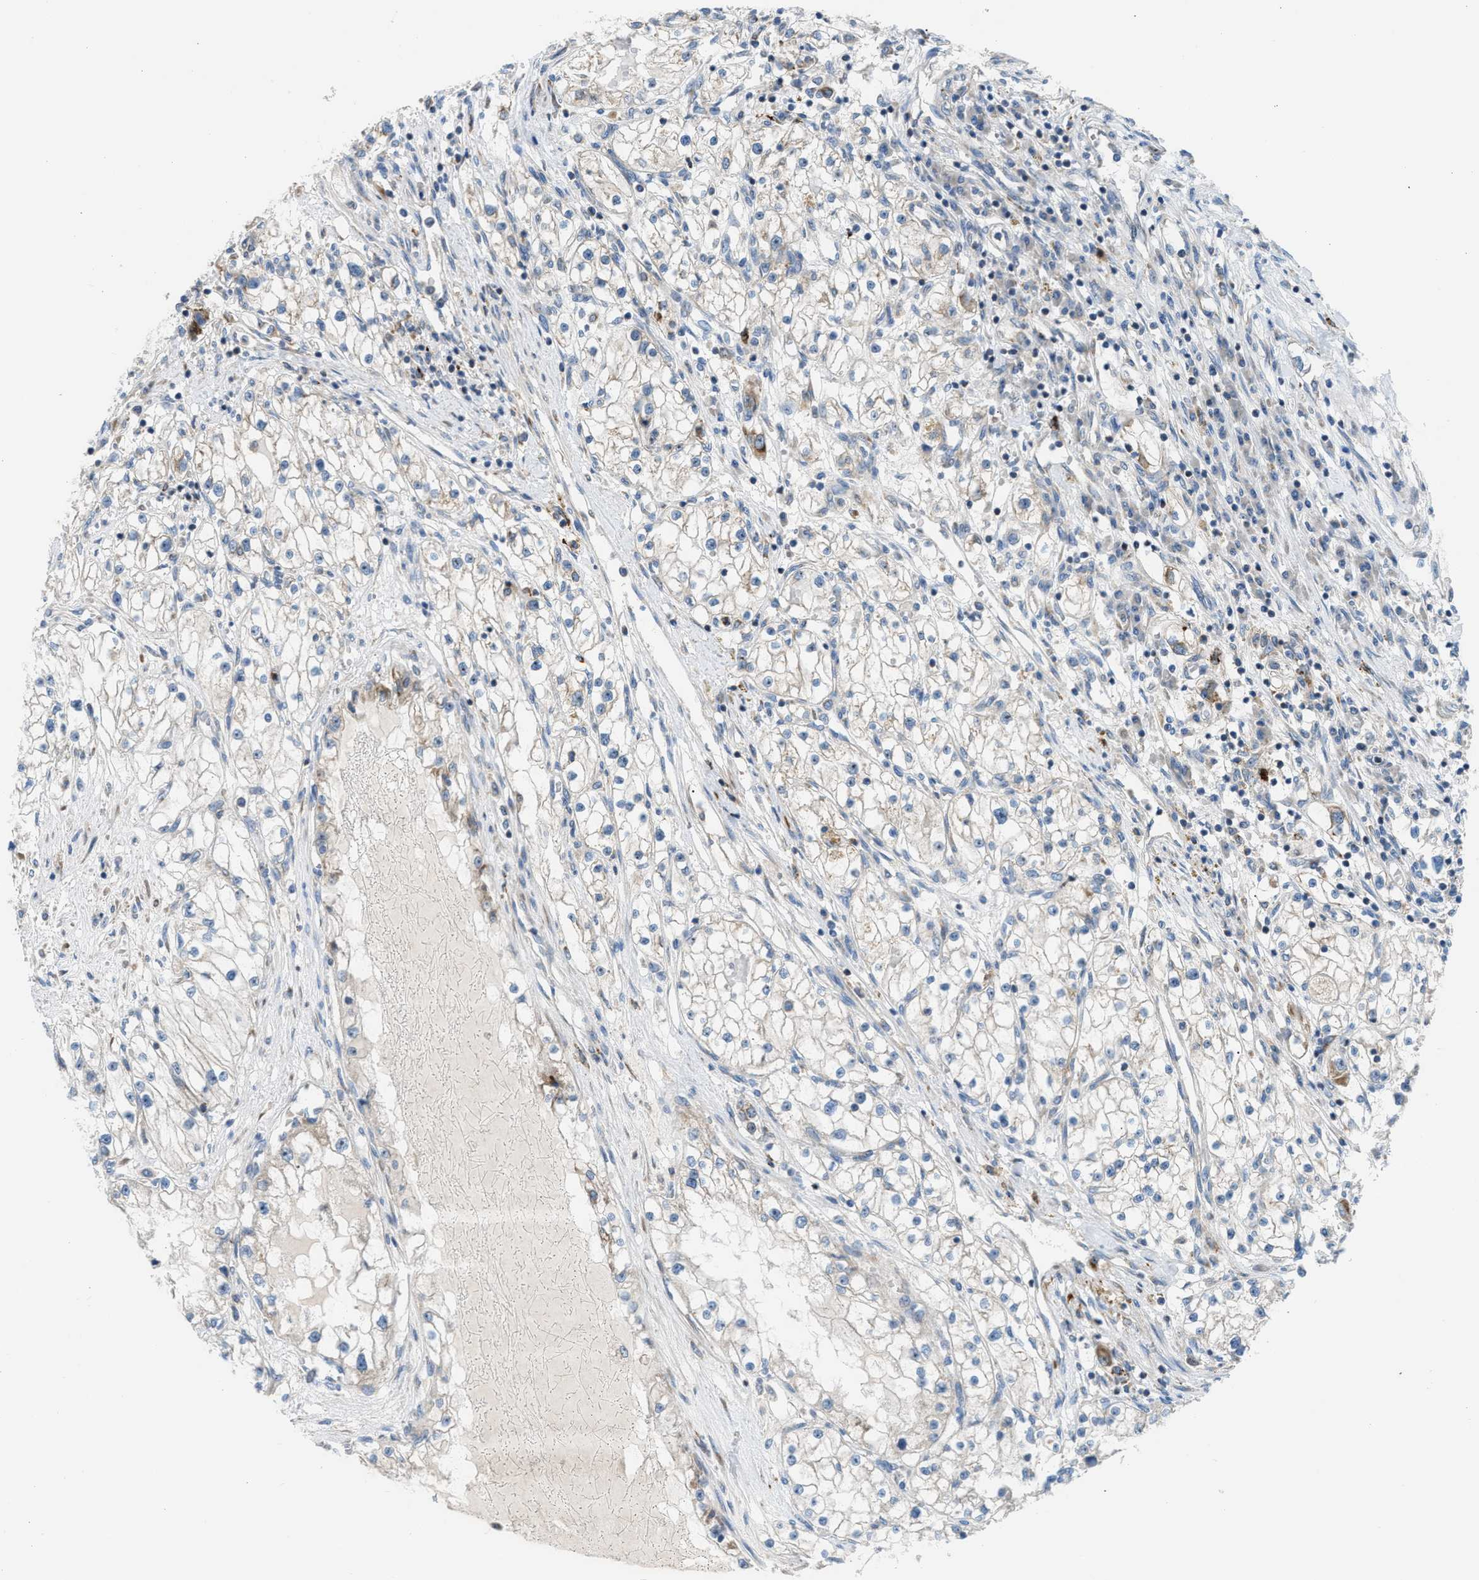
{"staining": {"intensity": "weak", "quantity": "<25%", "location": "cytoplasmic/membranous"}, "tissue": "renal cancer", "cell_type": "Tumor cells", "image_type": "cancer", "snomed": [{"axis": "morphology", "description": "Adenocarcinoma, NOS"}, {"axis": "topography", "description": "Kidney"}], "caption": "High magnification brightfield microscopy of renal cancer stained with DAB (3,3'-diaminobenzidine) (brown) and counterstained with hematoxylin (blue): tumor cells show no significant expression.", "gene": "TPH1", "patient": {"sex": "male", "age": 68}}